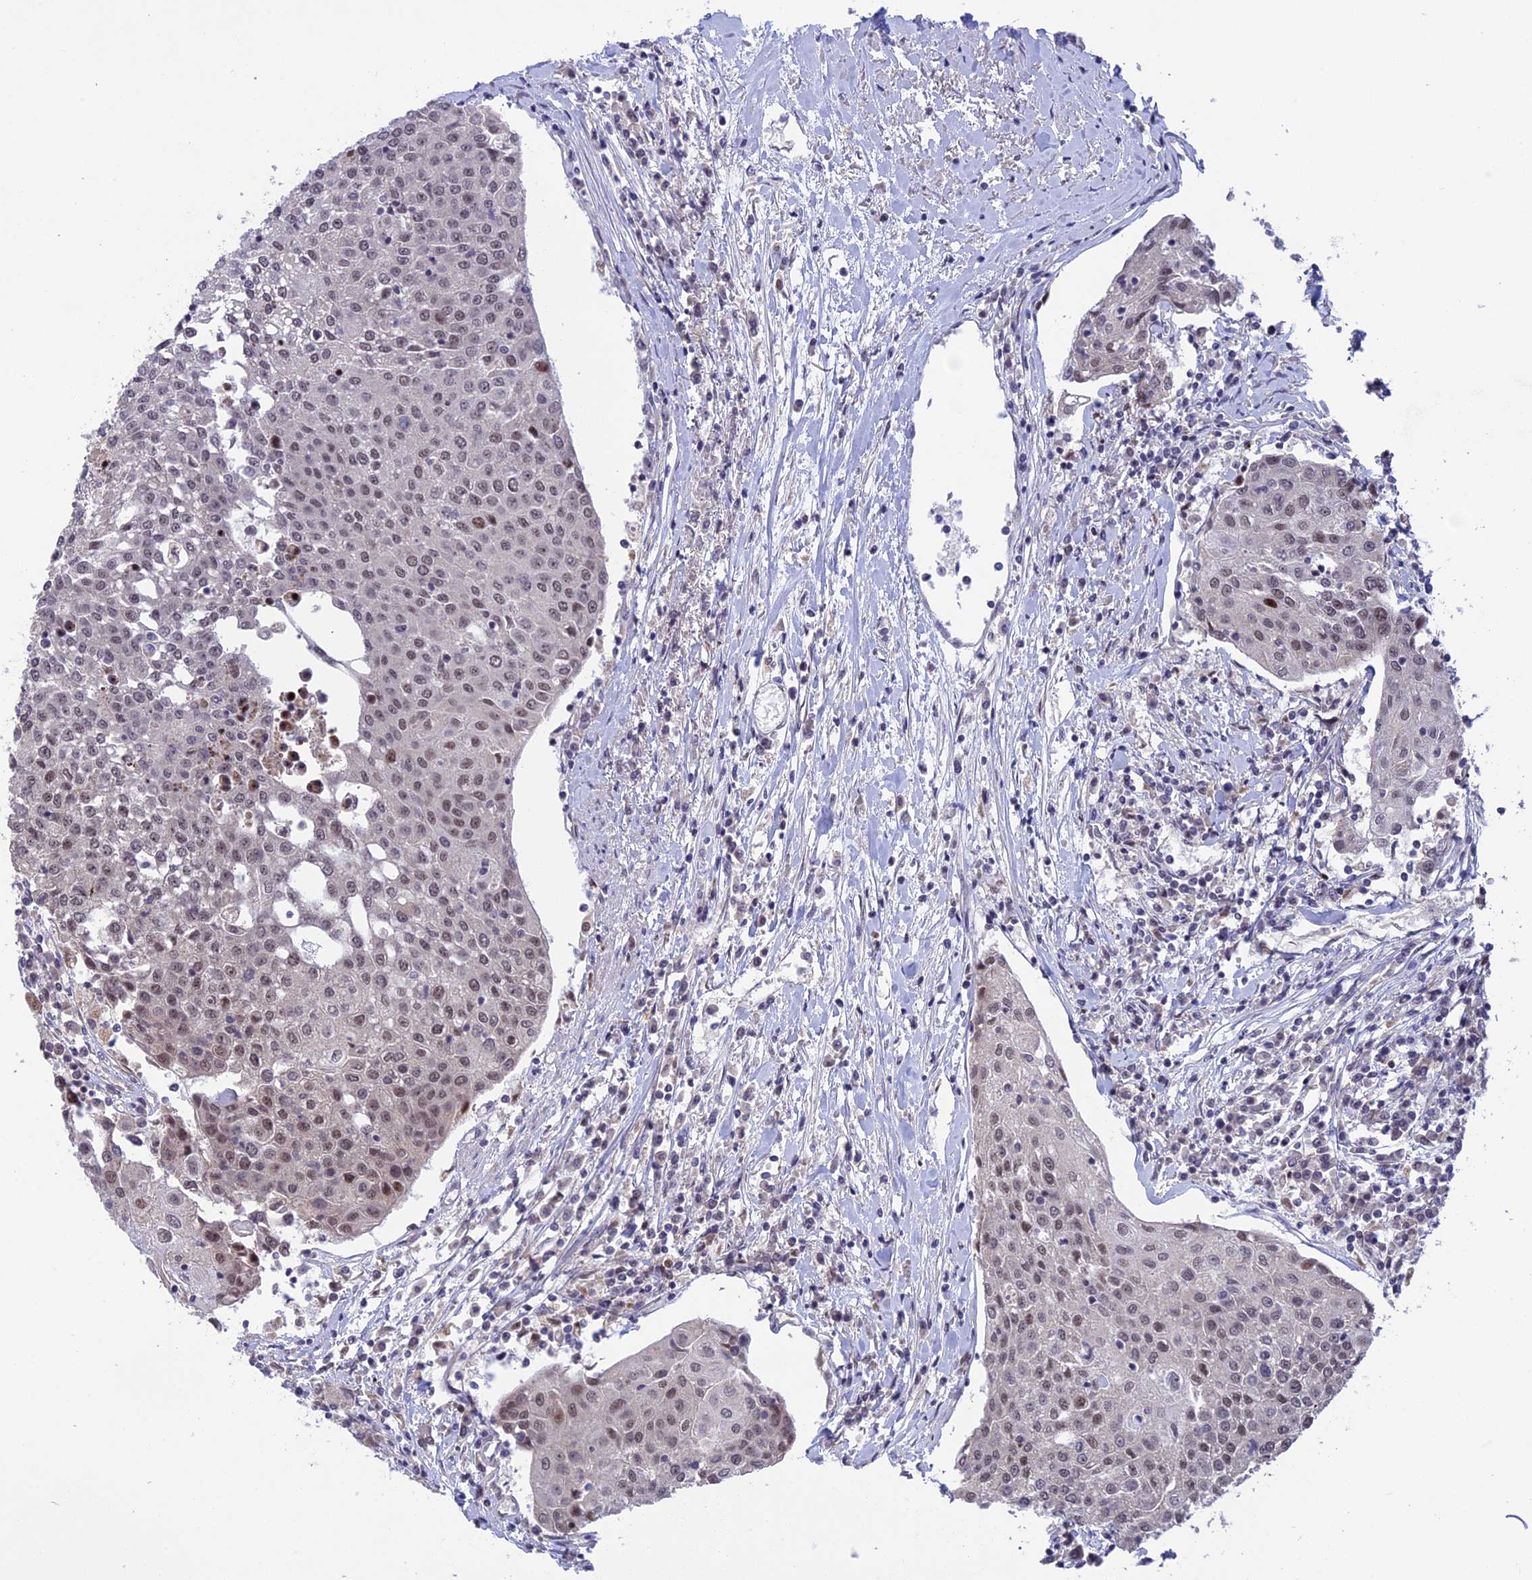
{"staining": {"intensity": "weak", "quantity": "25%-75%", "location": "nuclear"}, "tissue": "urothelial cancer", "cell_type": "Tumor cells", "image_type": "cancer", "snomed": [{"axis": "morphology", "description": "Urothelial carcinoma, High grade"}, {"axis": "topography", "description": "Urinary bladder"}], "caption": "This histopathology image exhibits high-grade urothelial carcinoma stained with IHC to label a protein in brown. The nuclear of tumor cells show weak positivity for the protein. Nuclei are counter-stained blue.", "gene": "POLR2C", "patient": {"sex": "female", "age": 85}}